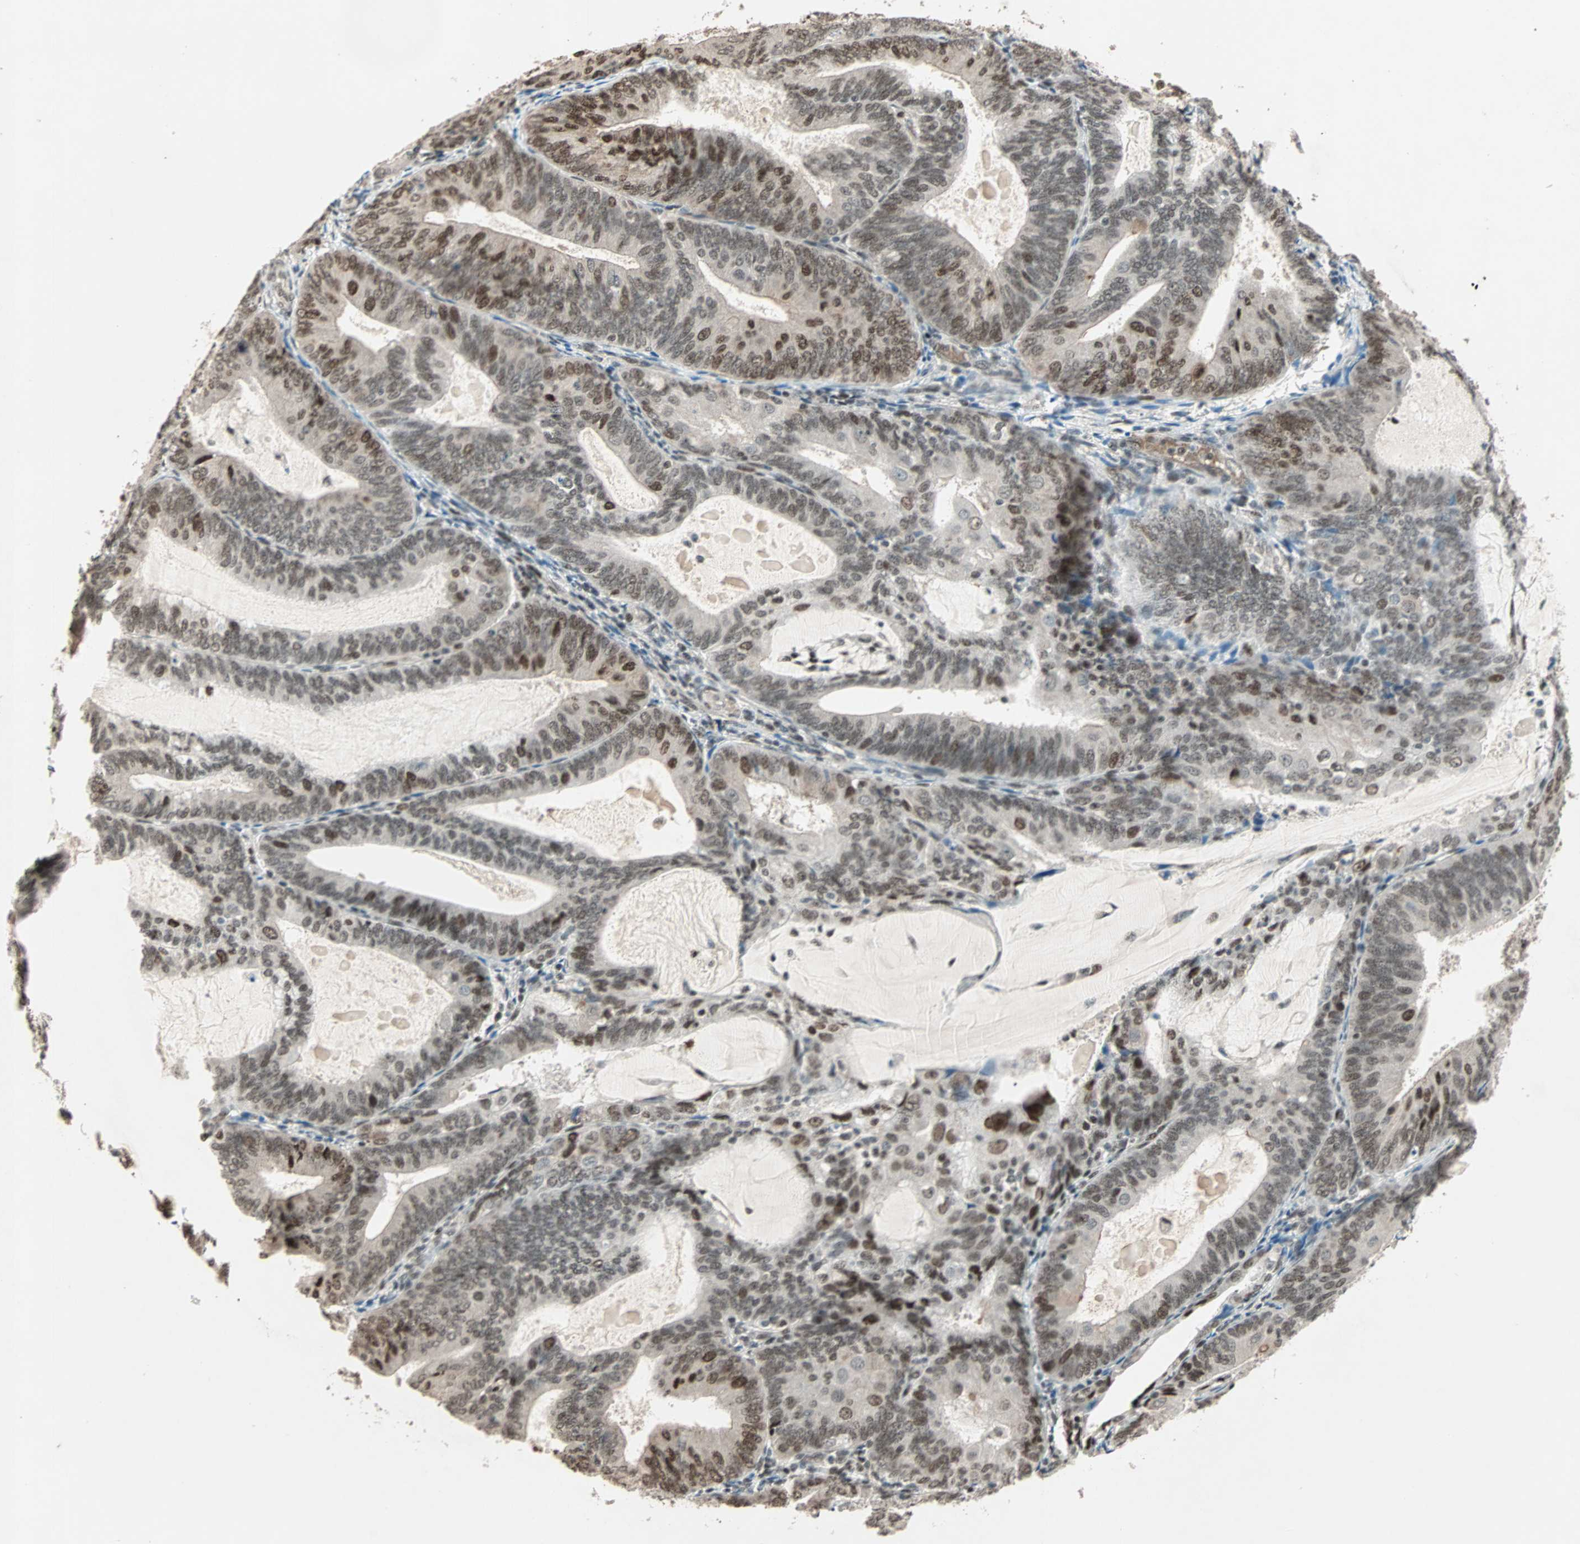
{"staining": {"intensity": "moderate", "quantity": ">75%", "location": "nuclear"}, "tissue": "endometrial cancer", "cell_type": "Tumor cells", "image_type": "cancer", "snomed": [{"axis": "morphology", "description": "Adenocarcinoma, NOS"}, {"axis": "topography", "description": "Endometrium"}], "caption": "This is an image of IHC staining of endometrial adenocarcinoma, which shows moderate positivity in the nuclear of tumor cells.", "gene": "MDC1", "patient": {"sex": "female", "age": 81}}